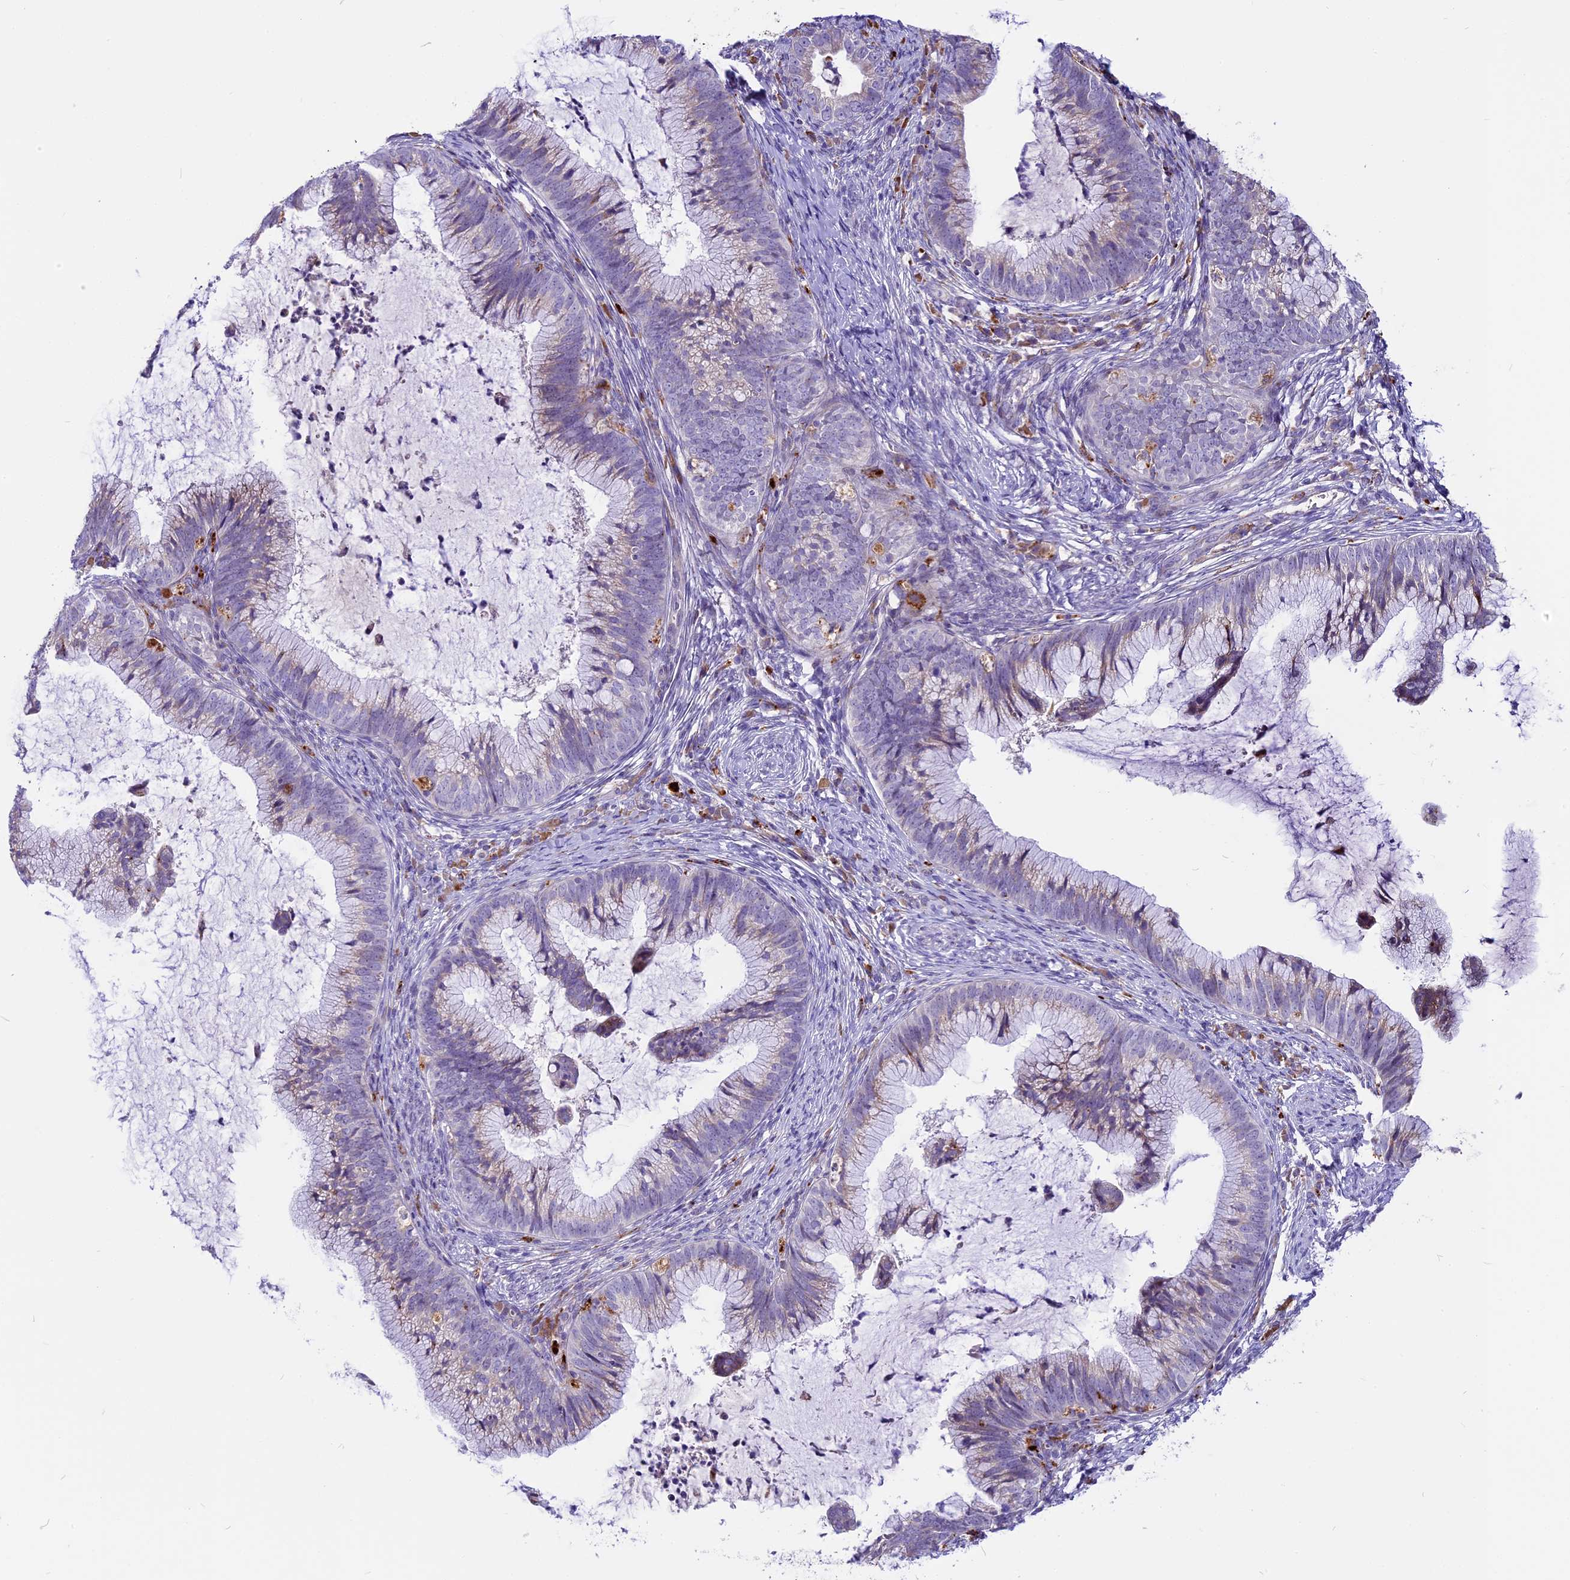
{"staining": {"intensity": "moderate", "quantity": "<25%", "location": "cytoplasmic/membranous"}, "tissue": "cervical cancer", "cell_type": "Tumor cells", "image_type": "cancer", "snomed": [{"axis": "morphology", "description": "Adenocarcinoma, NOS"}, {"axis": "topography", "description": "Cervix"}], "caption": "Immunohistochemical staining of human cervical cancer exhibits low levels of moderate cytoplasmic/membranous positivity in about <25% of tumor cells.", "gene": "THRSP", "patient": {"sex": "female", "age": 36}}